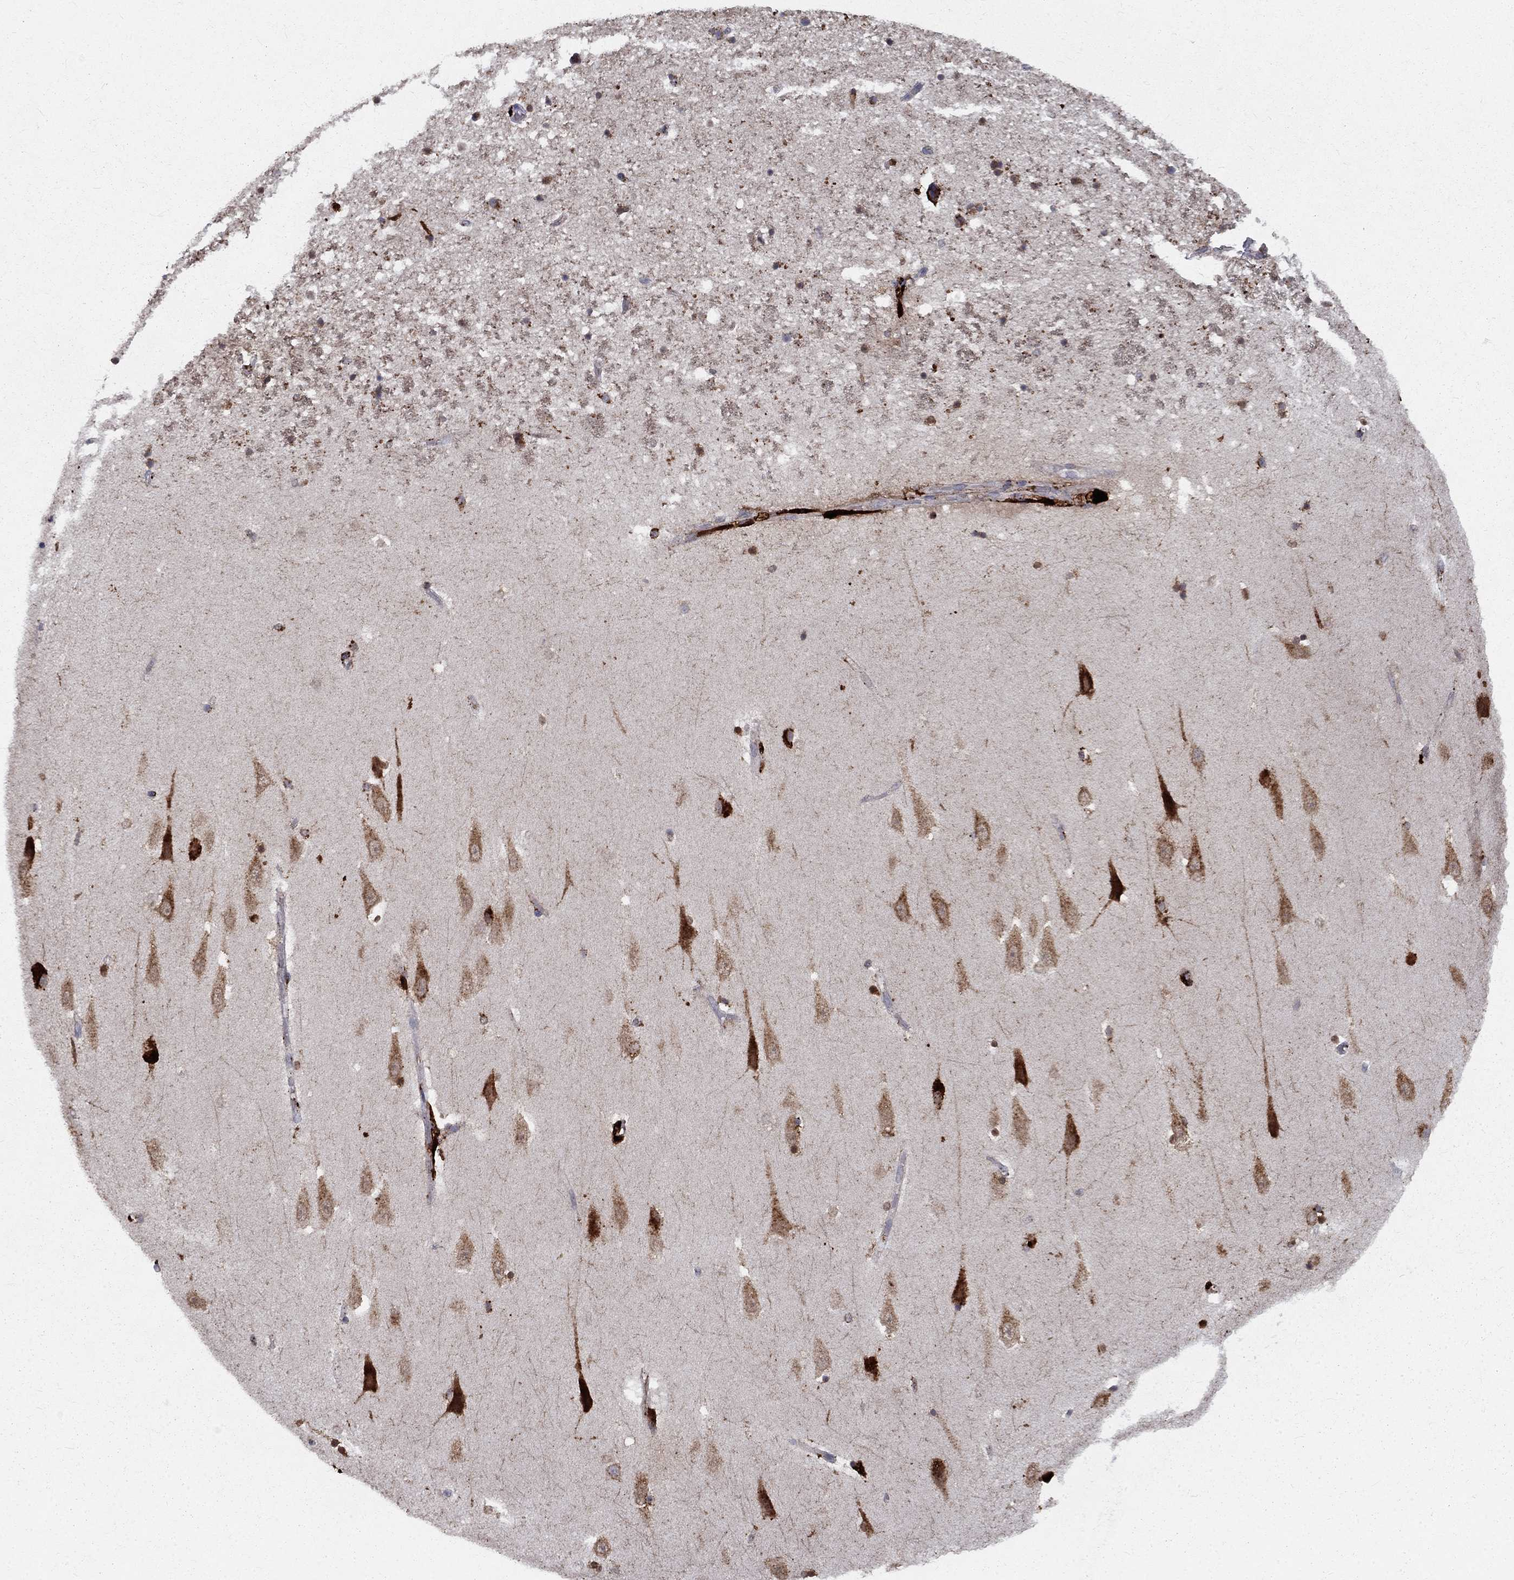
{"staining": {"intensity": "moderate", "quantity": "25%-75%", "location": "cytoplasmic/membranous"}, "tissue": "hippocampus", "cell_type": "Glial cells", "image_type": "normal", "snomed": [{"axis": "morphology", "description": "Normal tissue, NOS"}, {"axis": "topography", "description": "Hippocampus"}], "caption": "Glial cells show medium levels of moderate cytoplasmic/membranous positivity in about 25%-75% of cells in unremarkable human hippocampus.", "gene": "EPDR1", "patient": {"sex": "male", "age": 49}}